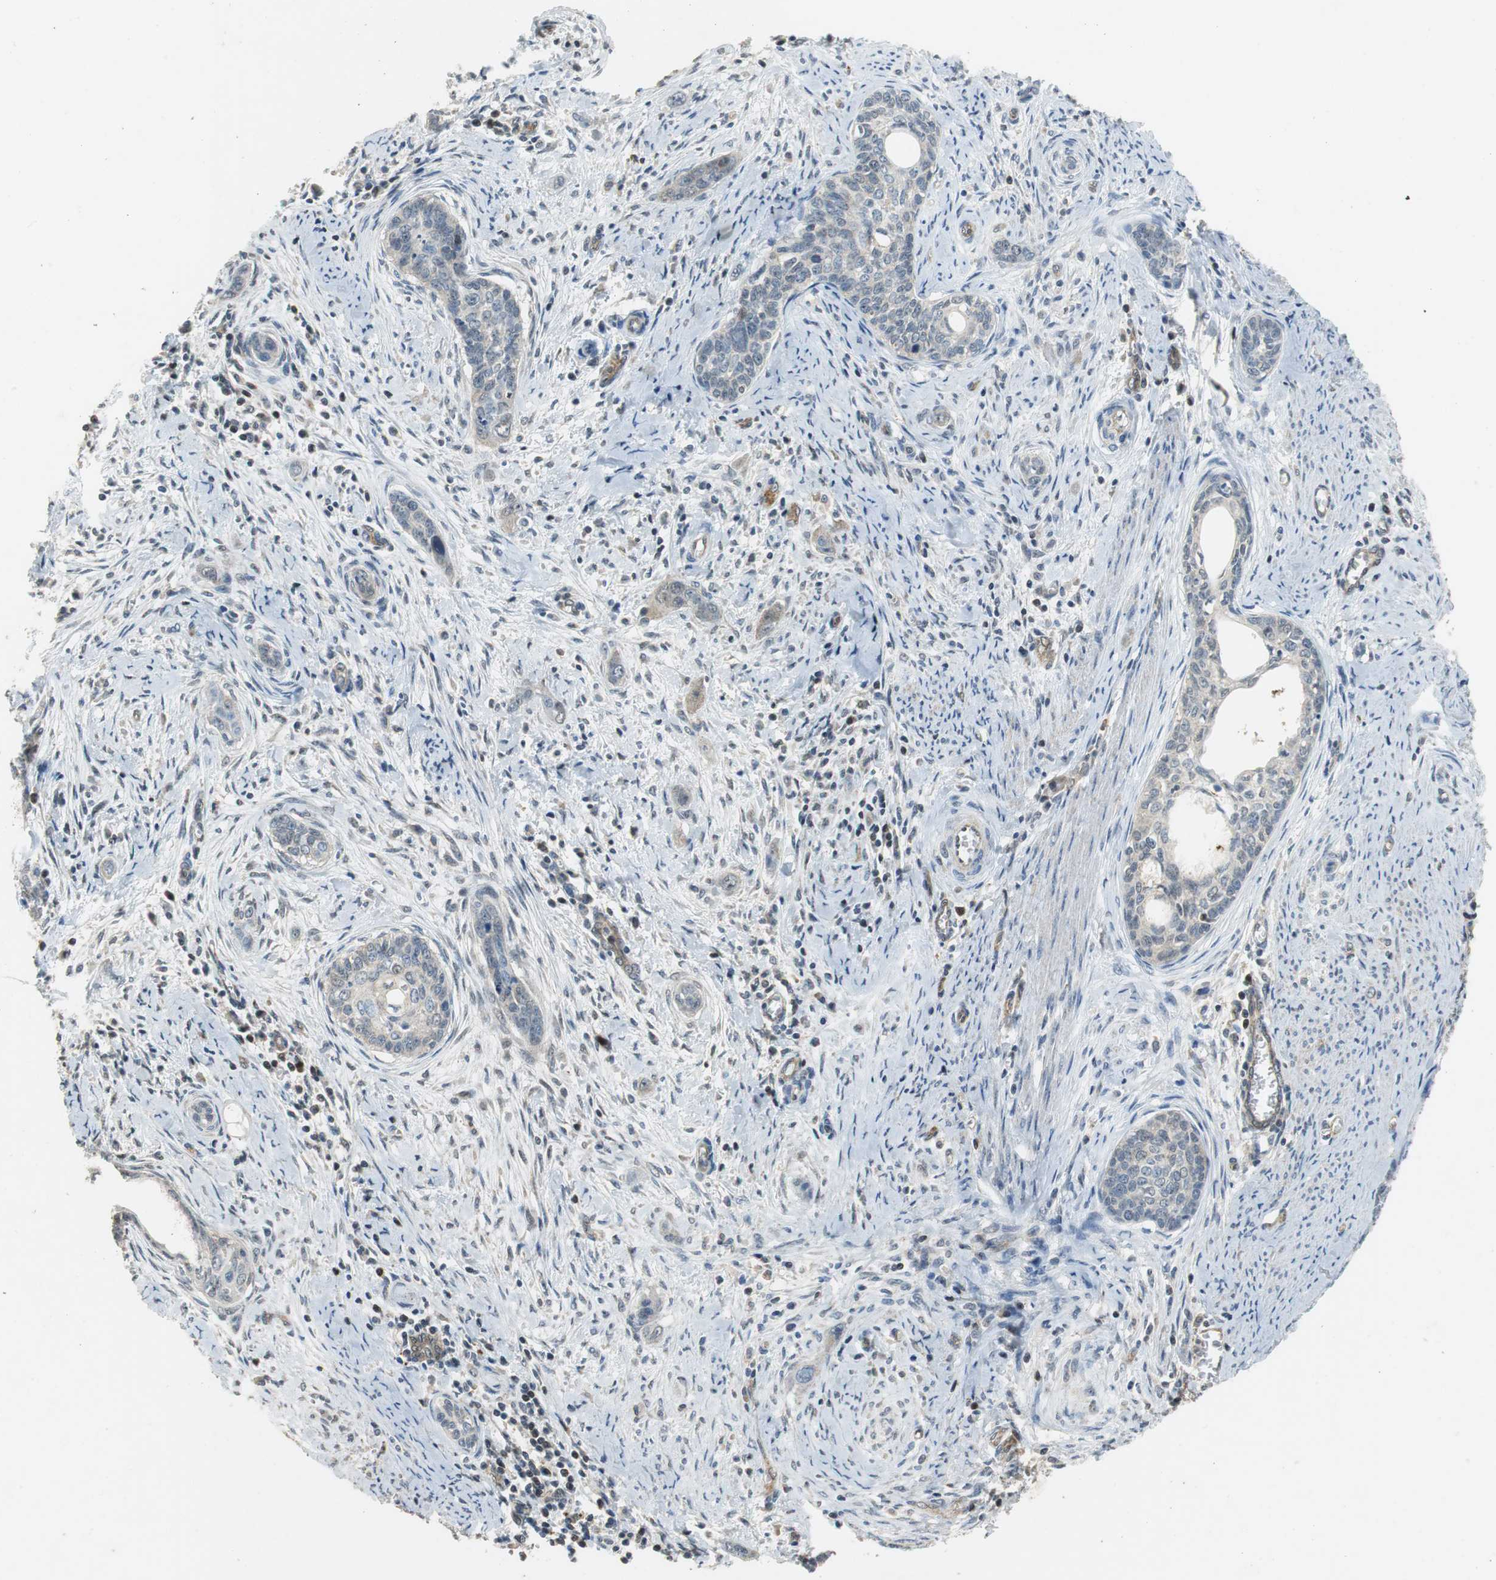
{"staining": {"intensity": "weak", "quantity": "<25%", "location": "cytoplasmic/membranous"}, "tissue": "cervical cancer", "cell_type": "Tumor cells", "image_type": "cancer", "snomed": [{"axis": "morphology", "description": "Squamous cell carcinoma, NOS"}, {"axis": "topography", "description": "Cervix"}], "caption": "This is an immunohistochemistry histopathology image of cervical cancer (squamous cell carcinoma). There is no positivity in tumor cells.", "gene": "GSDMD", "patient": {"sex": "female", "age": 33}}